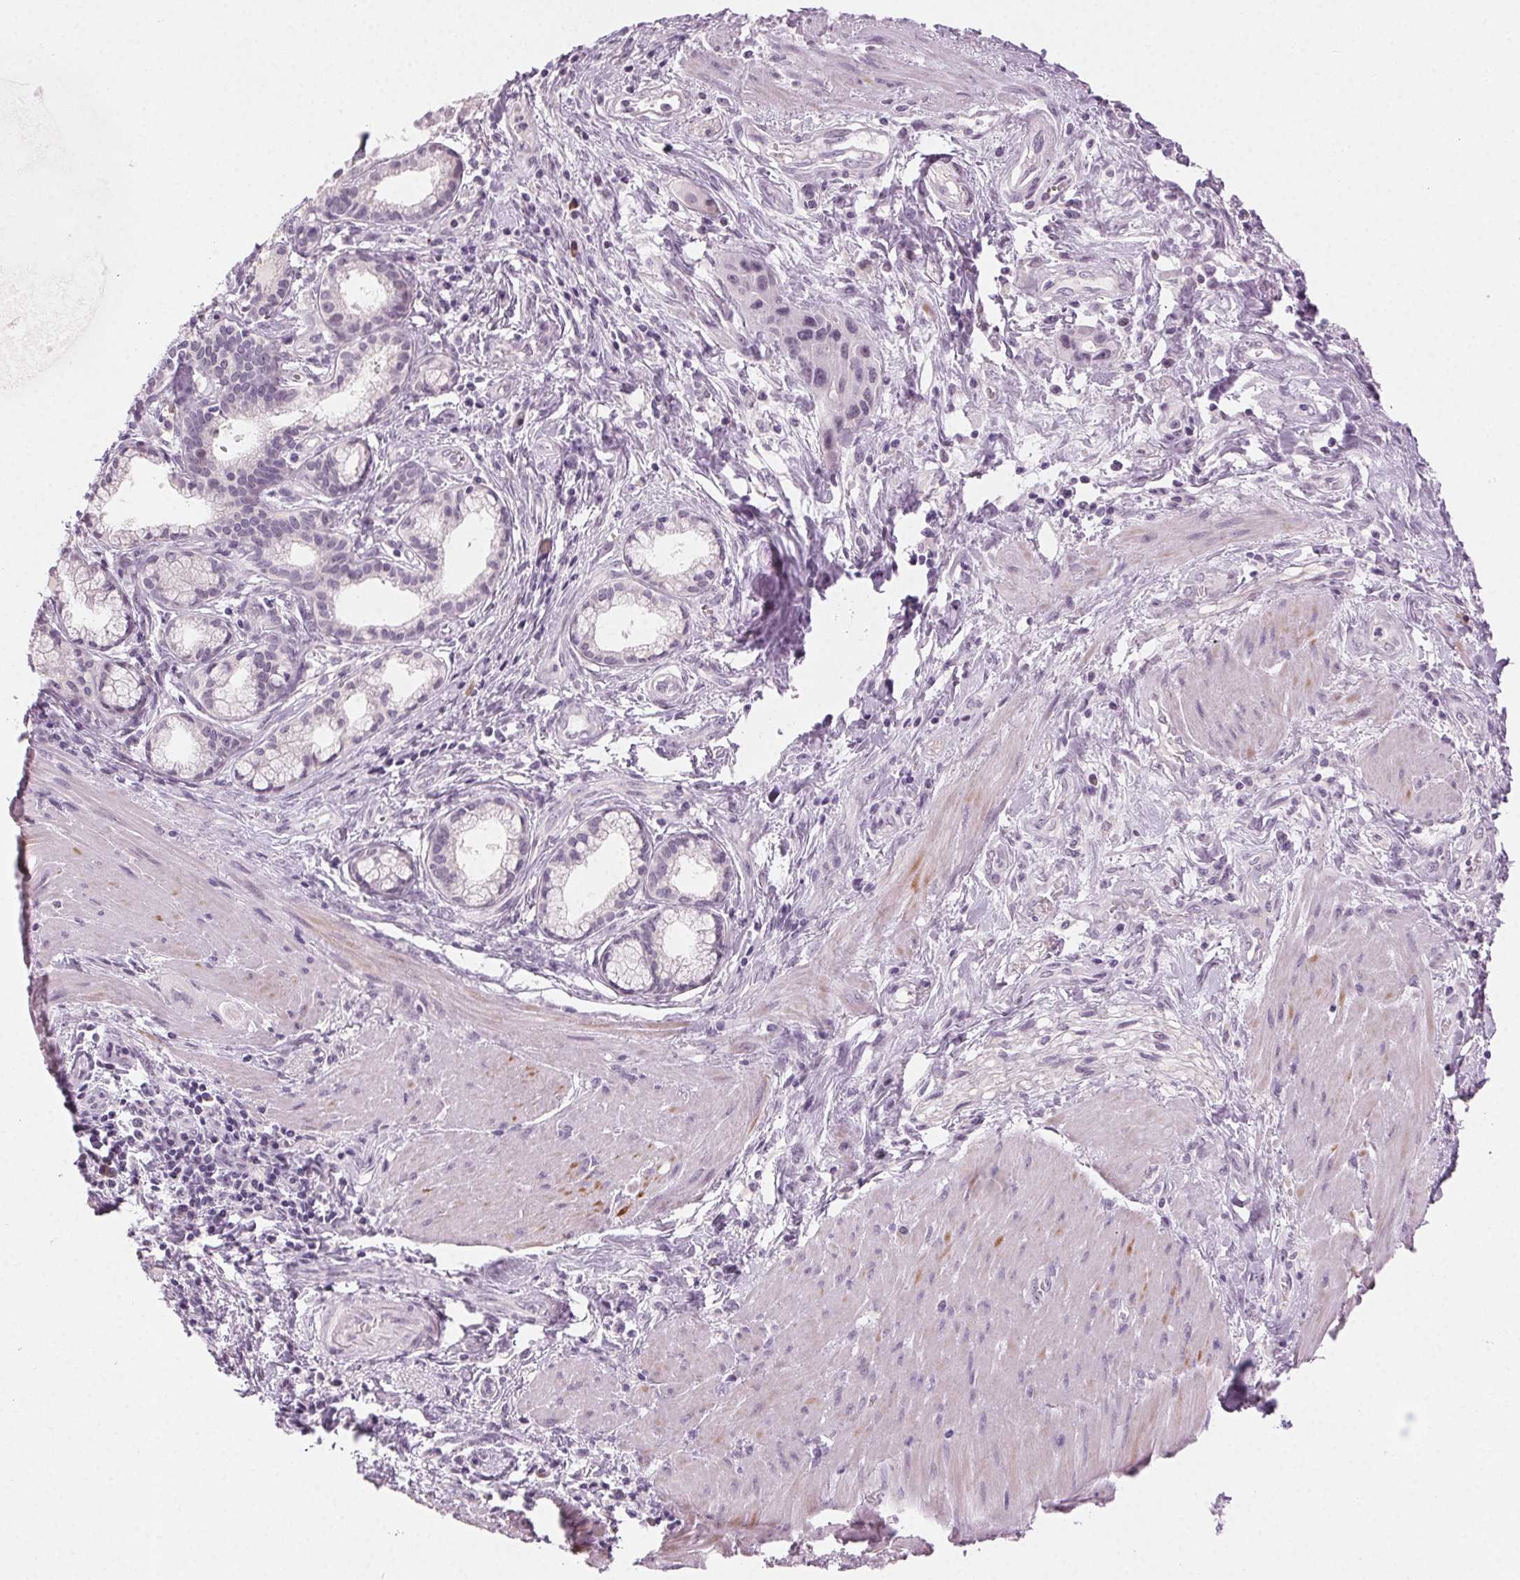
{"staining": {"intensity": "negative", "quantity": "none", "location": "none"}, "tissue": "pancreatic cancer", "cell_type": "Tumor cells", "image_type": "cancer", "snomed": [{"axis": "morphology", "description": "Adenocarcinoma, NOS"}, {"axis": "topography", "description": "Pancreas"}], "caption": "The image displays no staining of tumor cells in pancreatic cancer (adenocarcinoma).", "gene": "HSF5", "patient": {"sex": "female", "age": 66}}